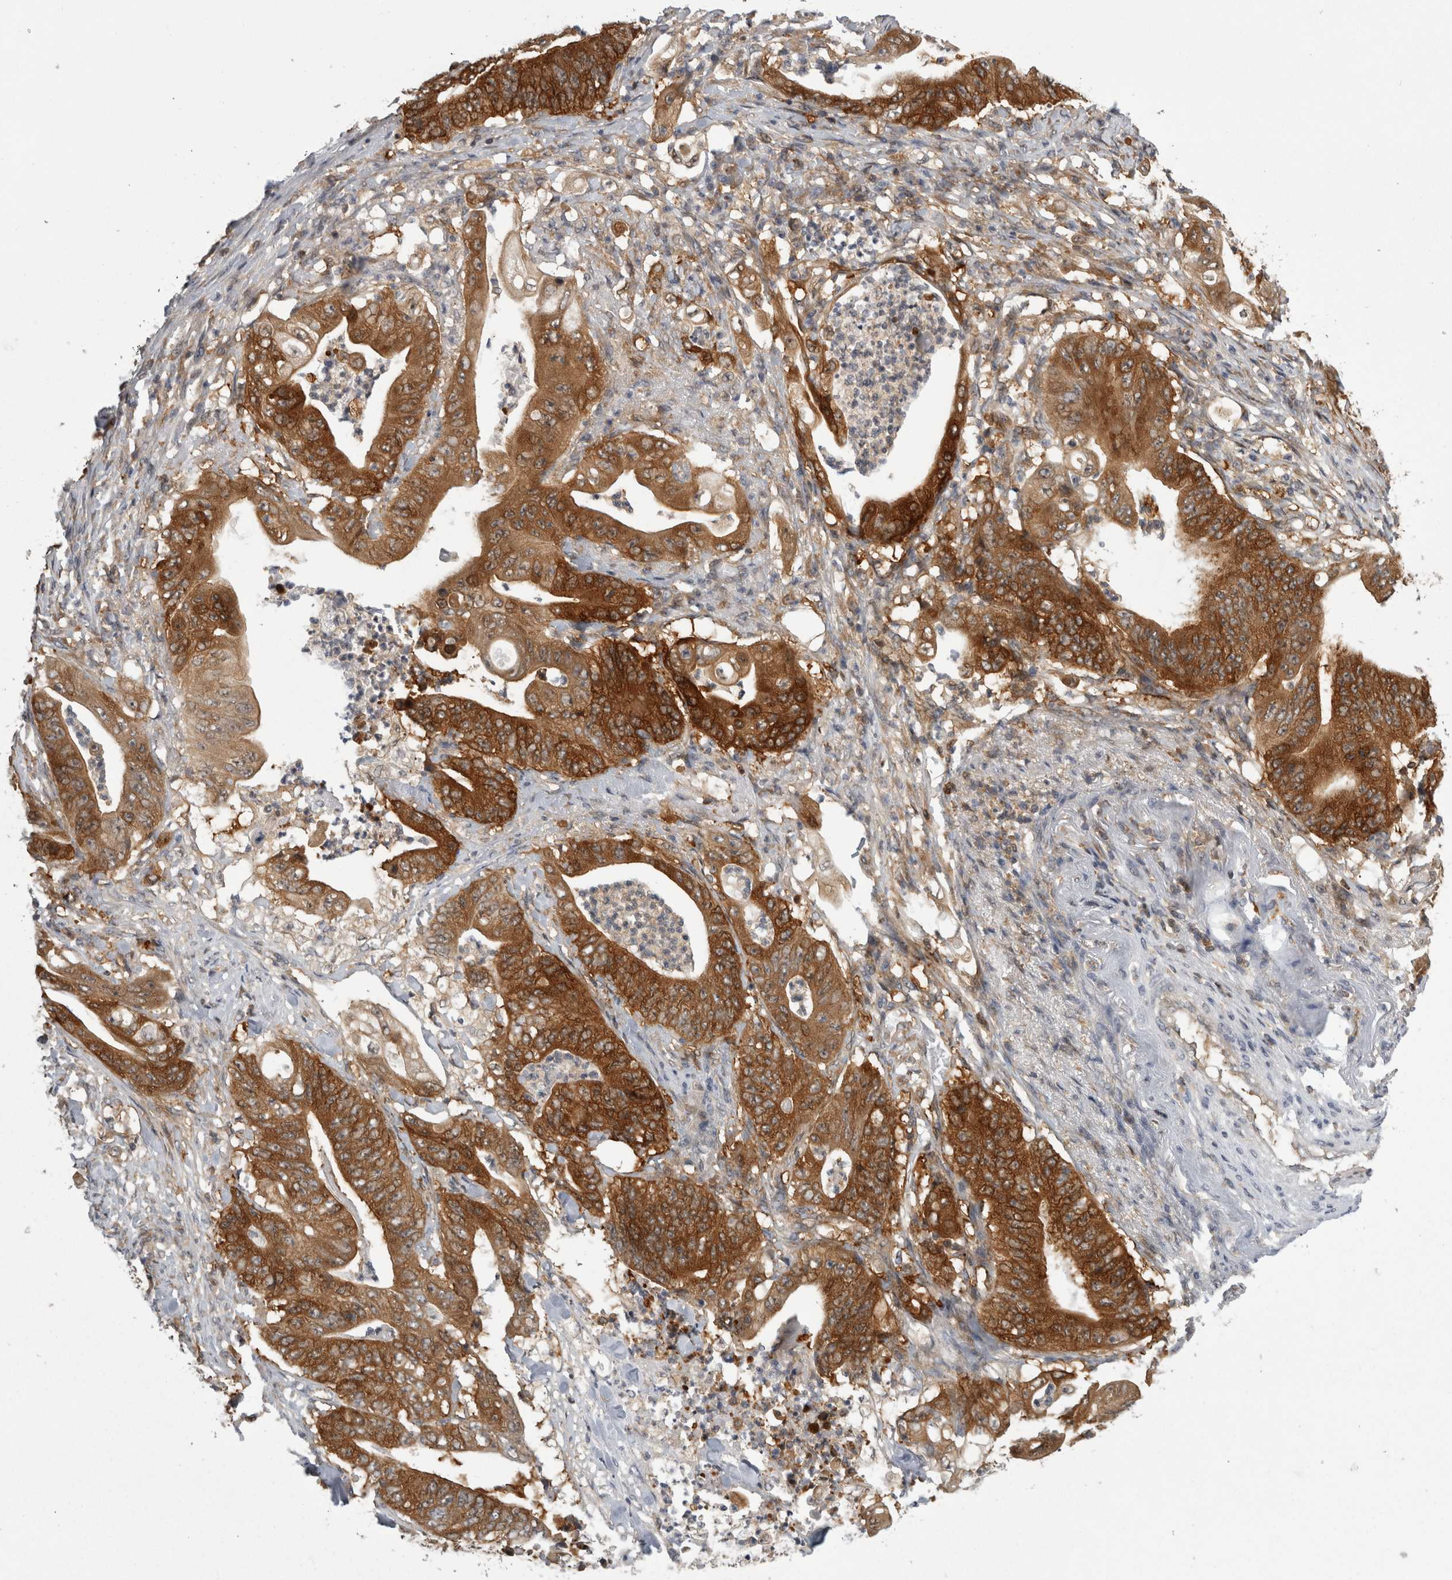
{"staining": {"intensity": "strong", "quantity": ">75%", "location": "cytoplasmic/membranous"}, "tissue": "stomach cancer", "cell_type": "Tumor cells", "image_type": "cancer", "snomed": [{"axis": "morphology", "description": "Adenocarcinoma, NOS"}, {"axis": "topography", "description": "Stomach"}], "caption": "Stomach cancer (adenocarcinoma) tissue exhibits strong cytoplasmic/membranous staining in approximately >75% of tumor cells, visualized by immunohistochemistry. The staining was performed using DAB (3,3'-diaminobenzidine) to visualize the protein expression in brown, while the nuclei were stained in blue with hematoxylin (Magnification: 20x).", "gene": "CACYBP", "patient": {"sex": "female", "age": 73}}